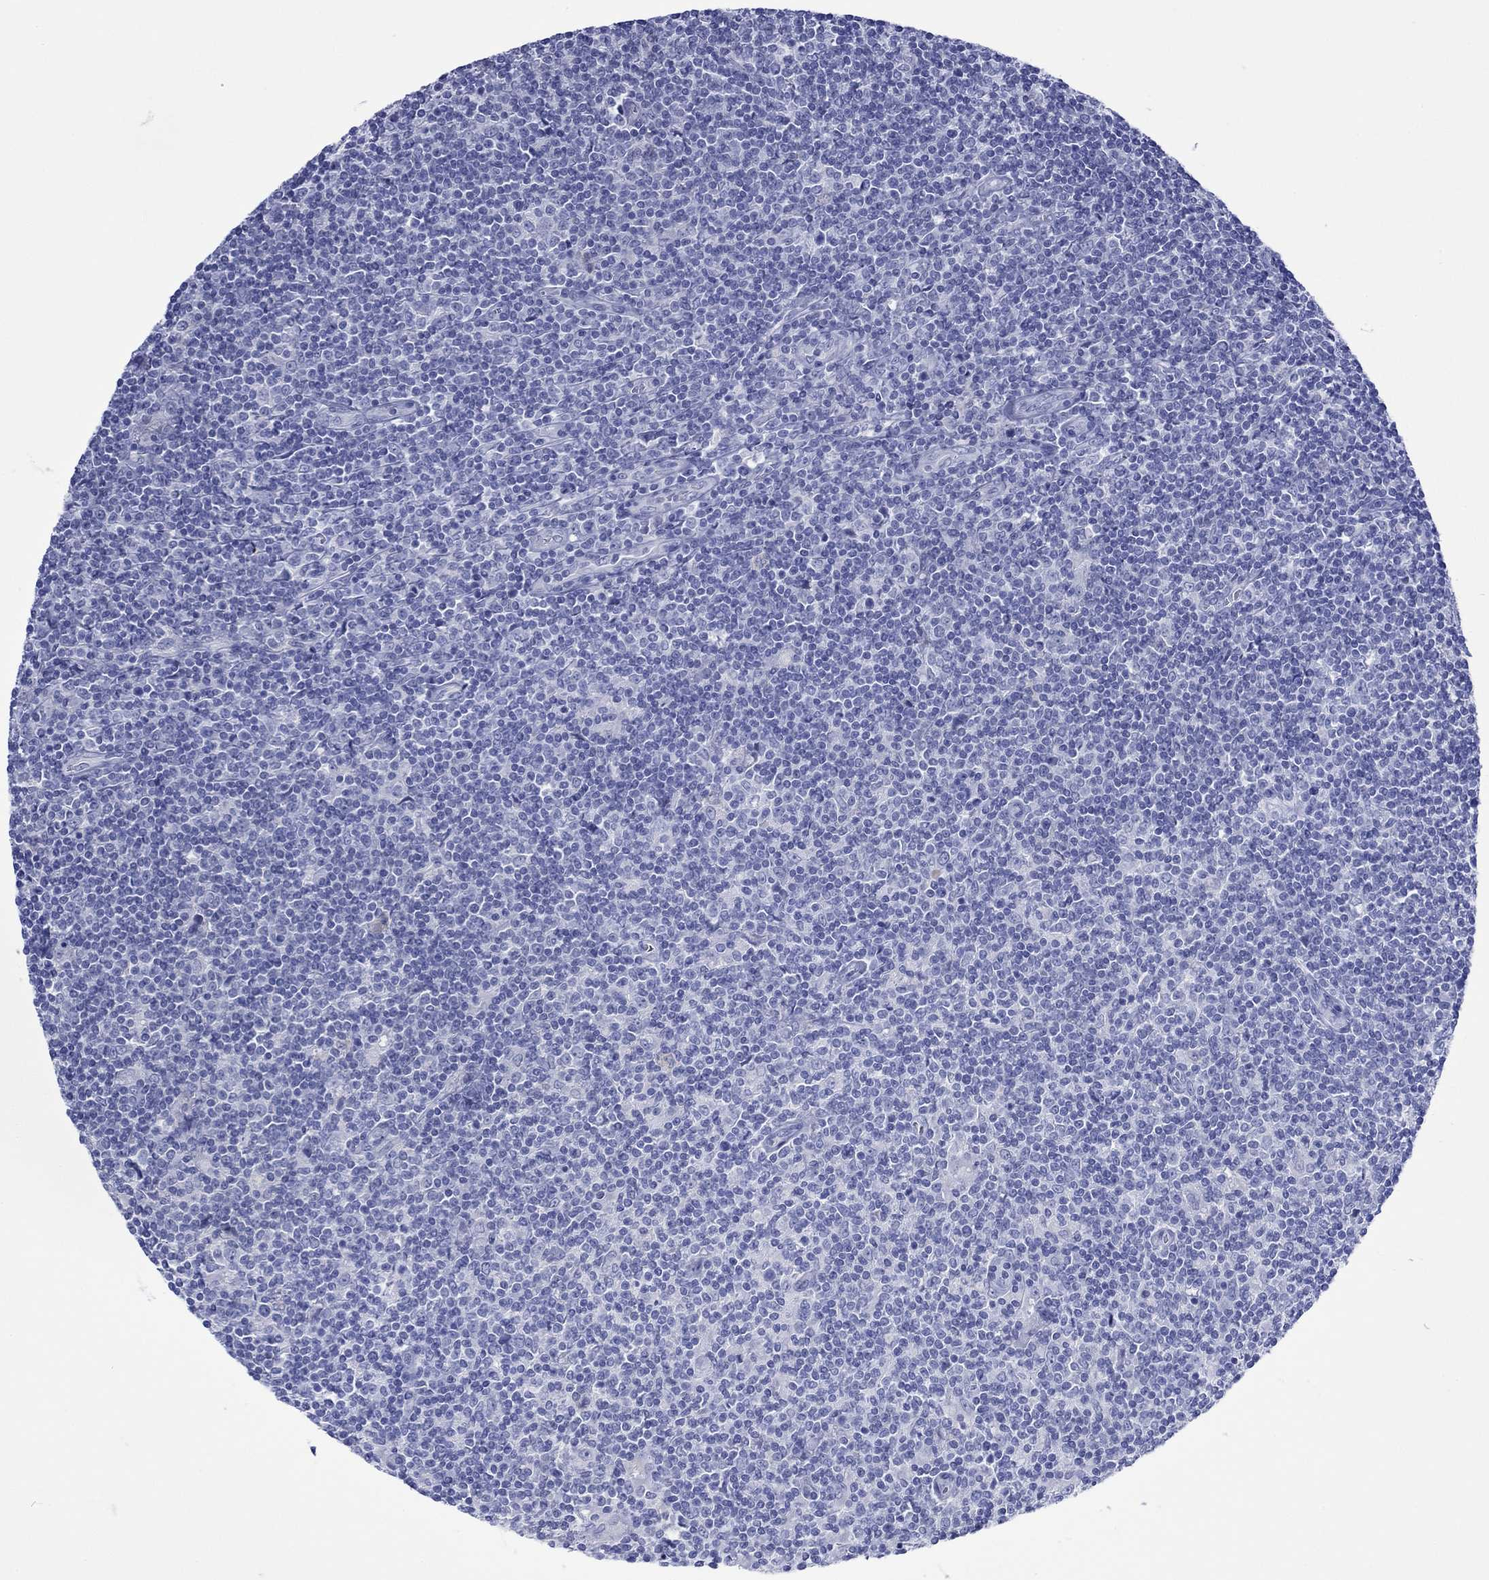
{"staining": {"intensity": "negative", "quantity": "none", "location": "none"}, "tissue": "lymphoma", "cell_type": "Tumor cells", "image_type": "cancer", "snomed": [{"axis": "morphology", "description": "Hodgkin's disease, NOS"}, {"axis": "topography", "description": "Lymph node"}], "caption": "This photomicrograph is of Hodgkin's disease stained with immunohistochemistry to label a protein in brown with the nuclei are counter-stained blue. There is no positivity in tumor cells. (Brightfield microscopy of DAB IHC at high magnification).", "gene": "MLANA", "patient": {"sex": "male", "age": 40}}